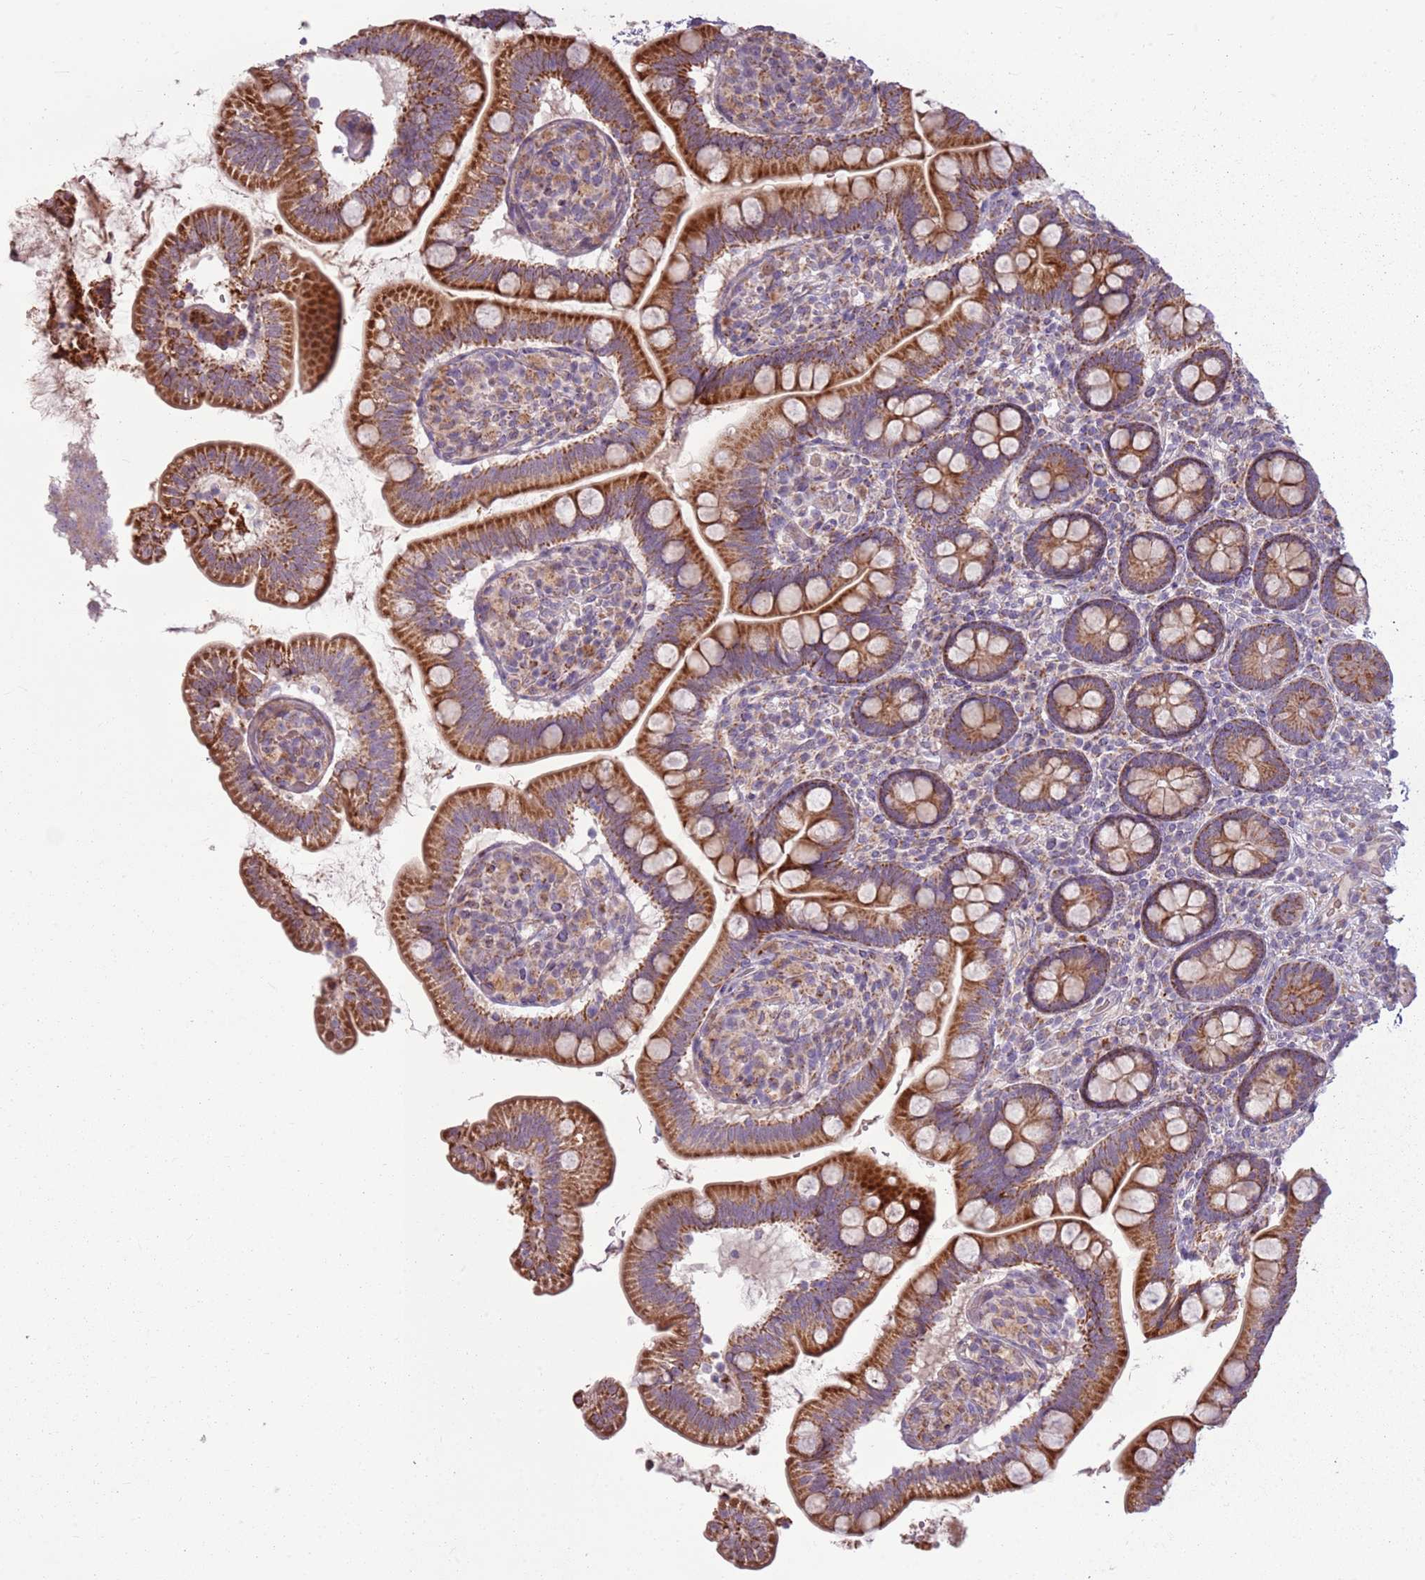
{"staining": {"intensity": "strong", "quantity": ">75%", "location": "cytoplasmic/membranous"}, "tissue": "small intestine", "cell_type": "Glandular cells", "image_type": "normal", "snomed": [{"axis": "morphology", "description": "Normal tissue, NOS"}, {"axis": "topography", "description": "Small intestine"}], "caption": "A high amount of strong cytoplasmic/membranous positivity is present in about >75% of glandular cells in normal small intestine.", "gene": "ZNF530", "patient": {"sex": "female", "age": 64}}